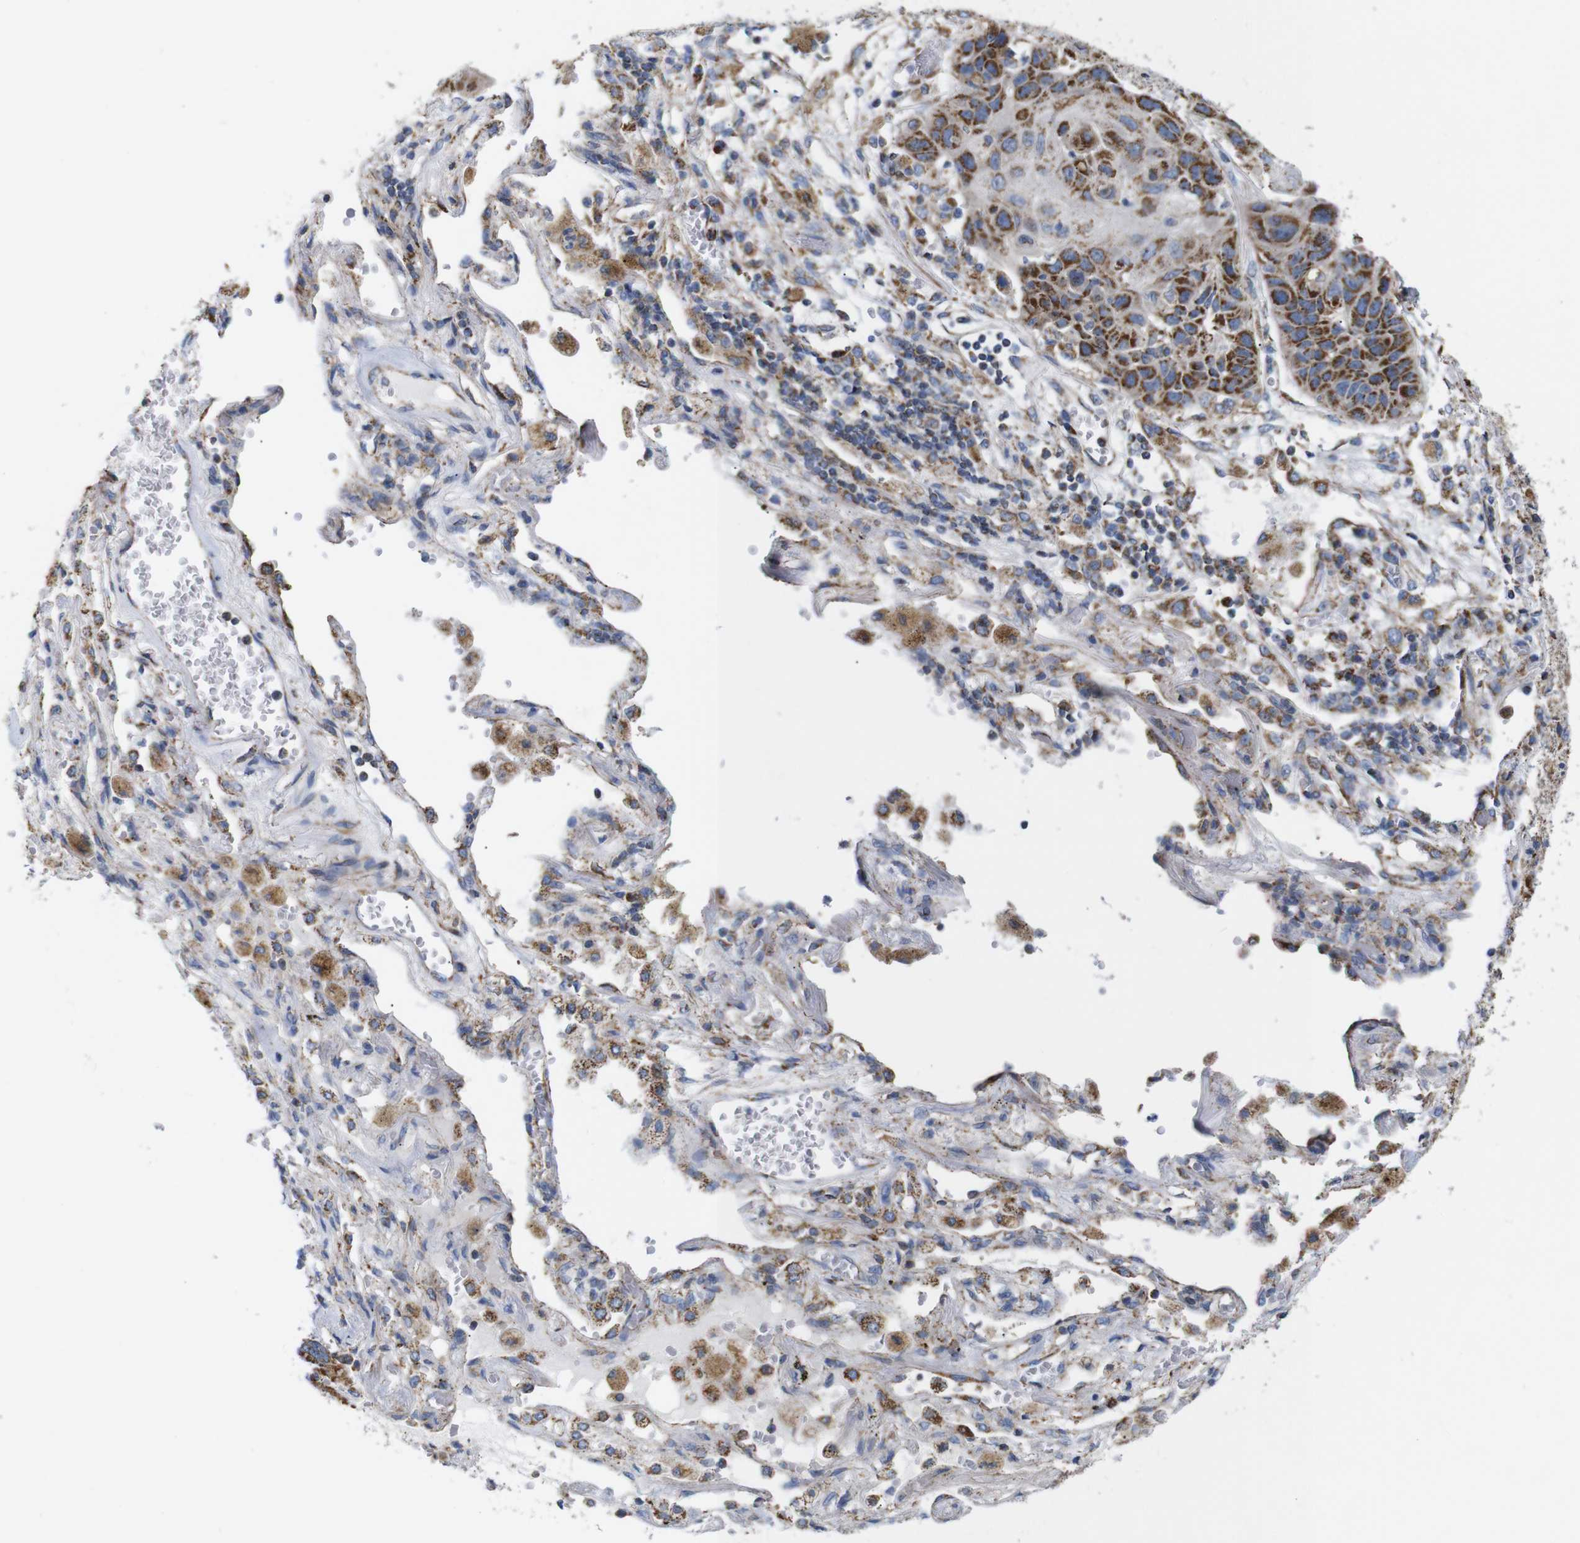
{"staining": {"intensity": "strong", "quantity": ">75%", "location": "cytoplasmic/membranous"}, "tissue": "lung cancer", "cell_type": "Tumor cells", "image_type": "cancer", "snomed": [{"axis": "morphology", "description": "Squamous cell carcinoma, NOS"}, {"axis": "topography", "description": "Lung"}], "caption": "IHC of human lung cancer demonstrates high levels of strong cytoplasmic/membranous staining in about >75% of tumor cells.", "gene": "FAM171B", "patient": {"sex": "male", "age": 57}}